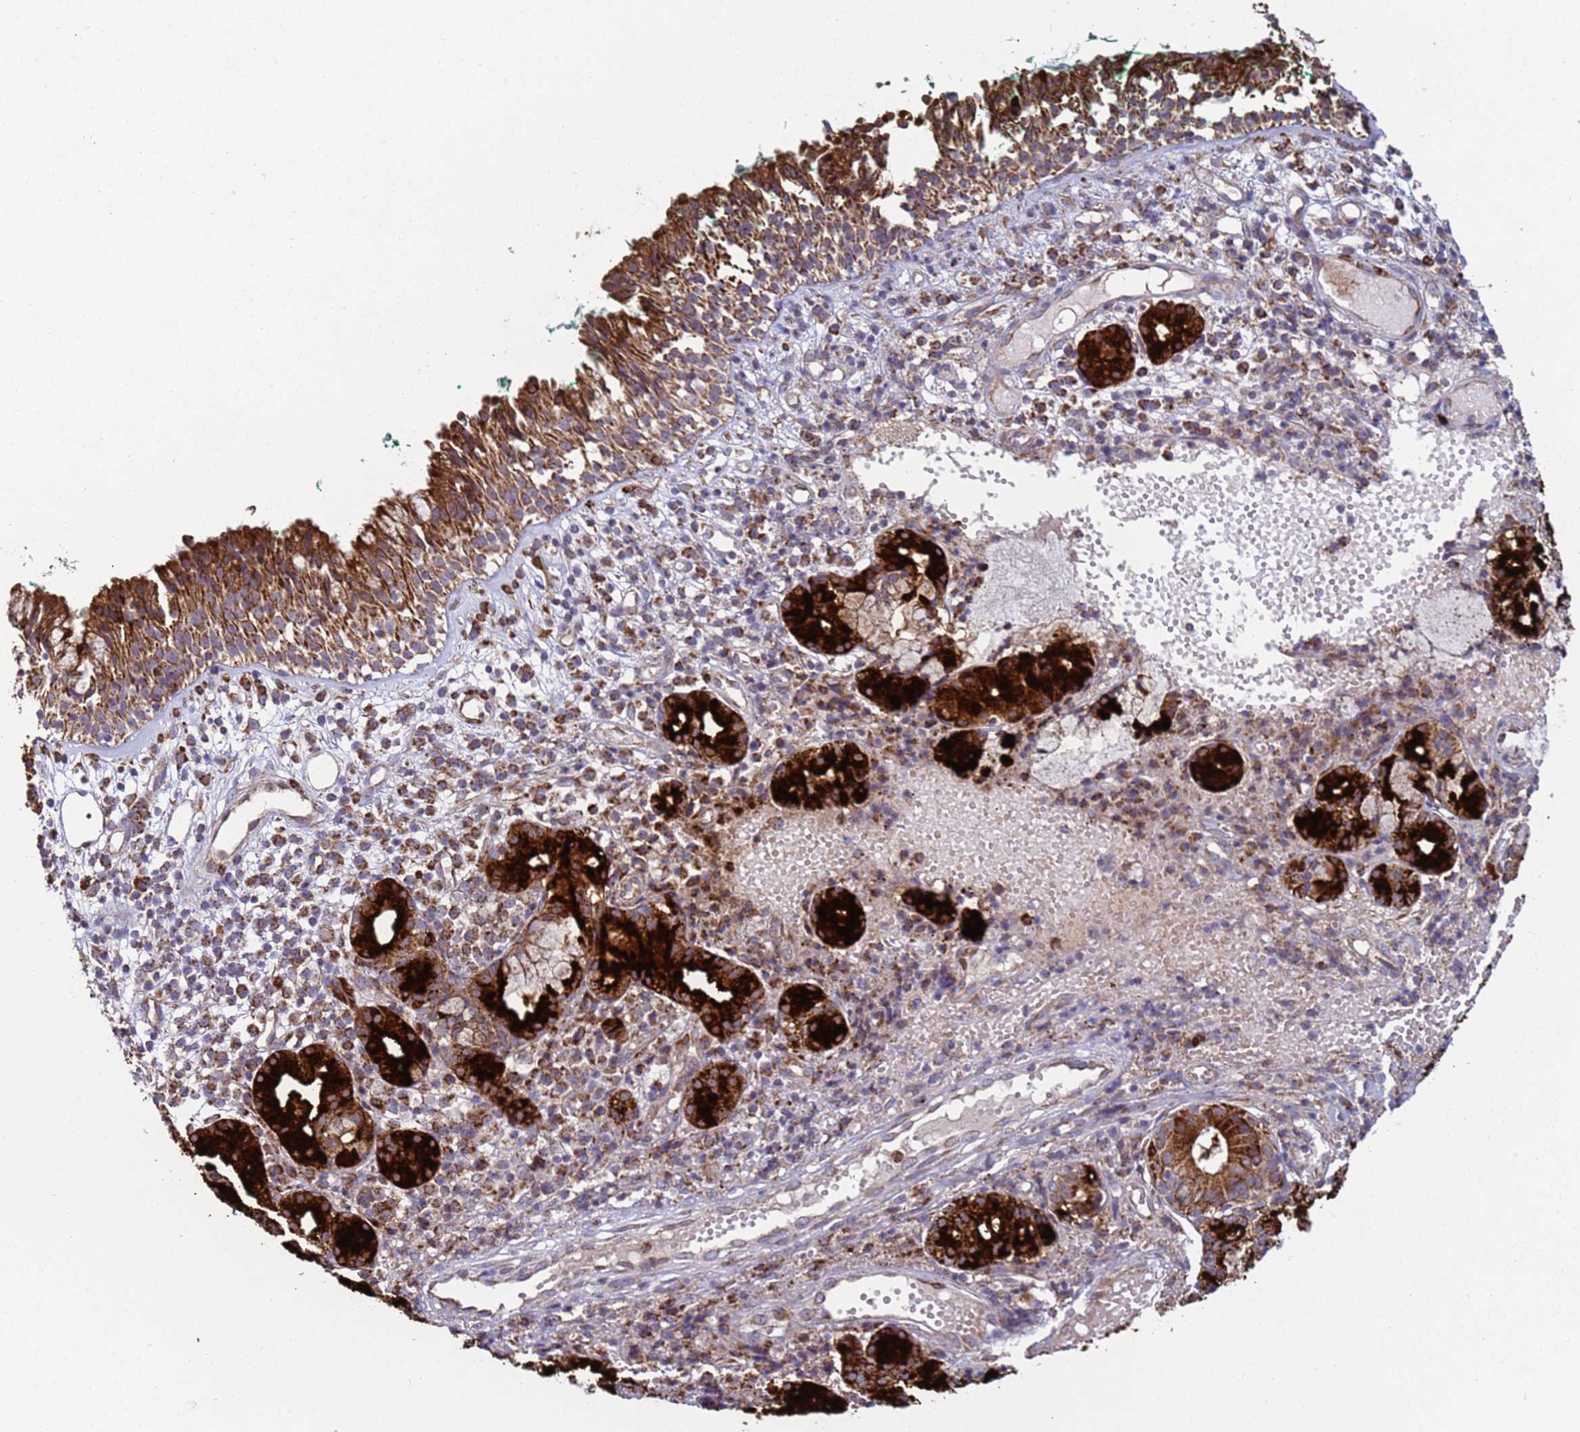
{"staining": {"intensity": "moderate", "quantity": ">75%", "location": "cytoplasmic/membranous"}, "tissue": "adipose tissue", "cell_type": "Adipocytes", "image_type": "normal", "snomed": [{"axis": "morphology", "description": "Normal tissue, NOS"}, {"axis": "morphology", "description": "Basal cell carcinoma"}, {"axis": "topography", "description": "Cartilage tissue"}, {"axis": "topography", "description": "Nasopharynx"}, {"axis": "topography", "description": "Oral tissue"}], "caption": "Protein staining by IHC demonstrates moderate cytoplasmic/membranous positivity in approximately >75% of adipocytes in unremarkable adipose tissue.", "gene": "FBXO33", "patient": {"sex": "female", "age": 77}}